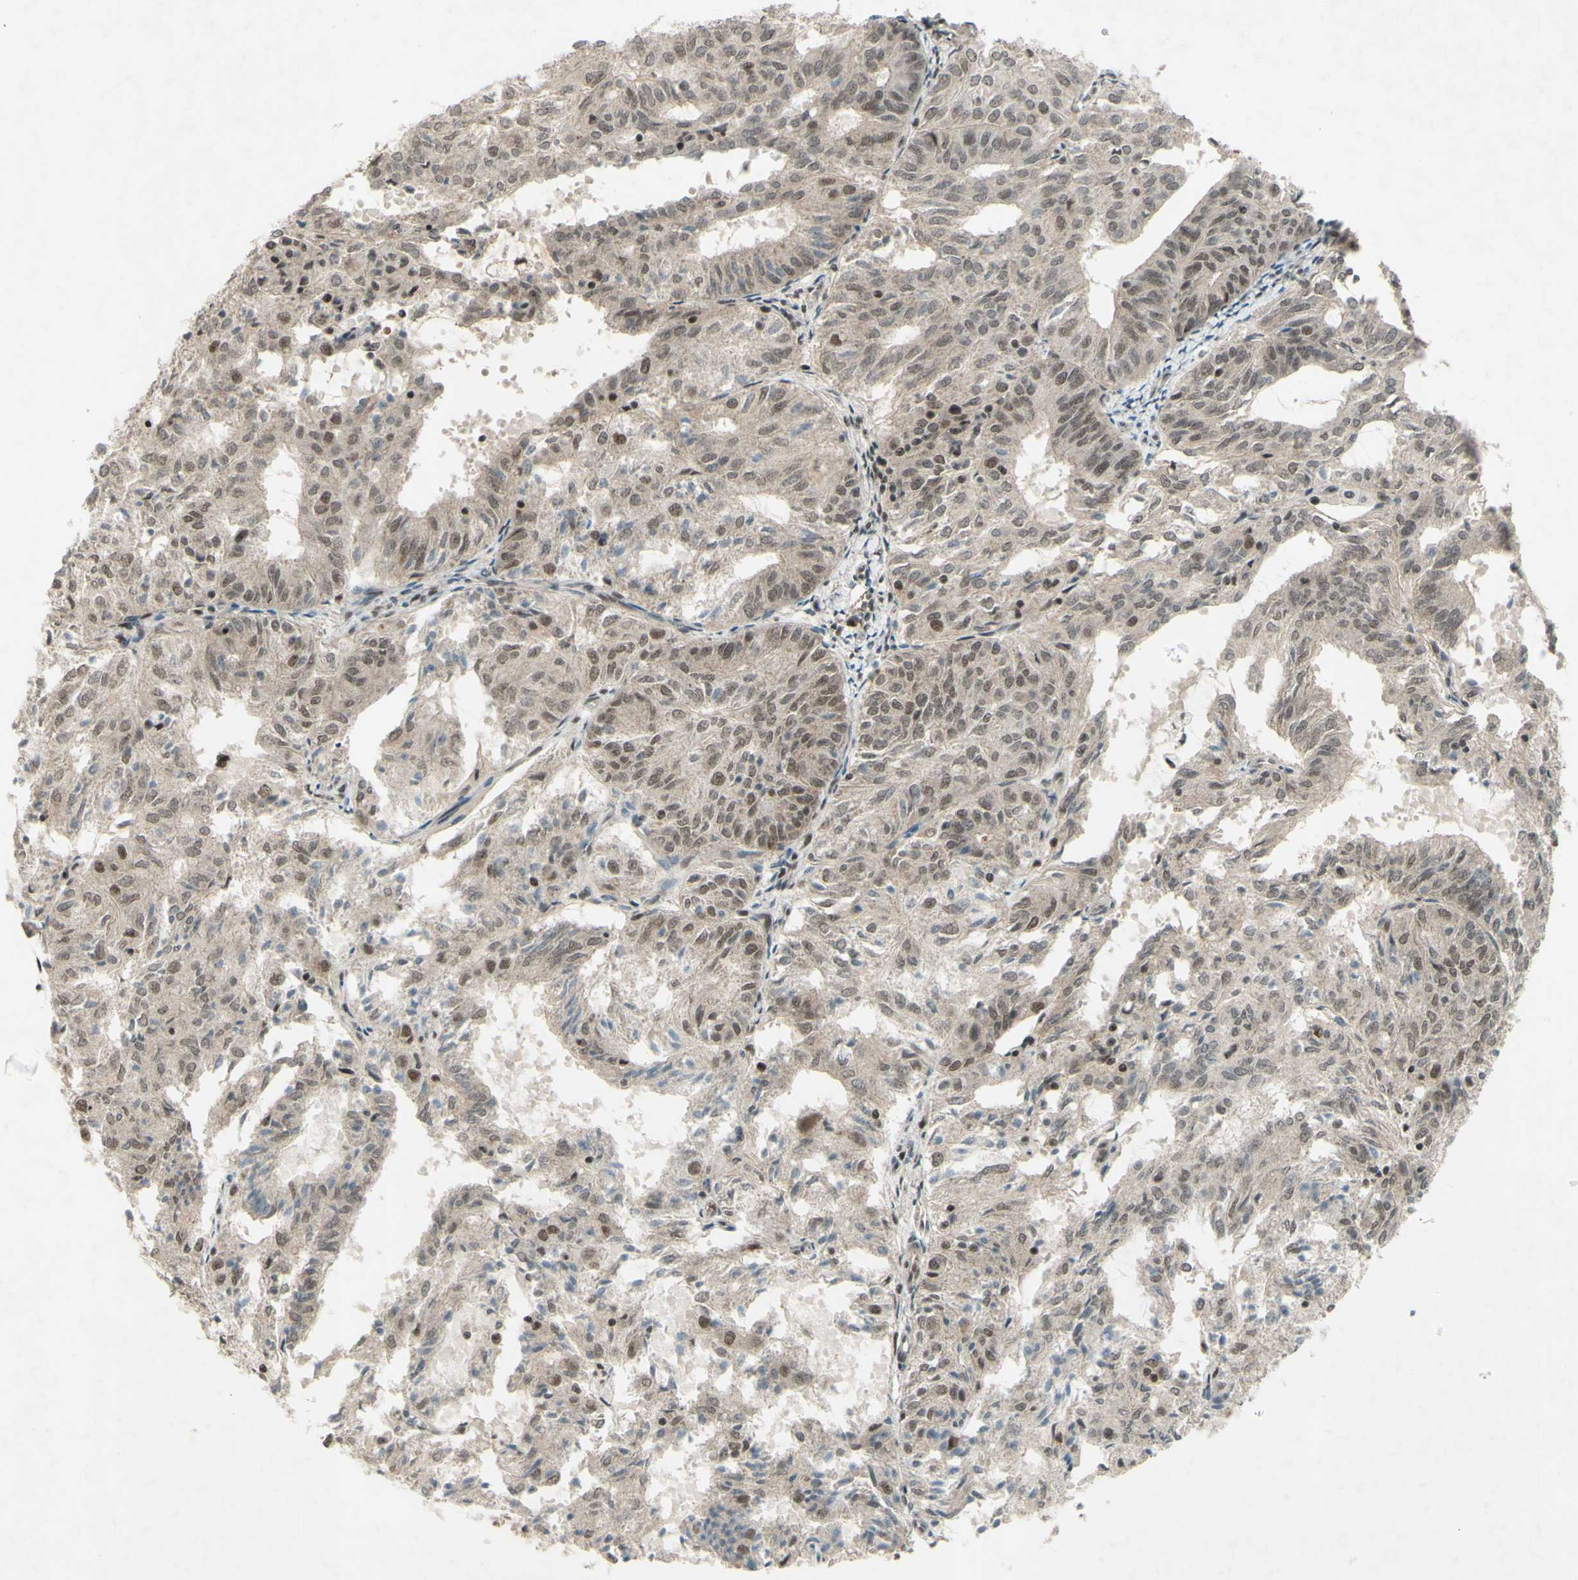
{"staining": {"intensity": "weak", "quantity": ">75%", "location": "nuclear"}, "tissue": "endometrial cancer", "cell_type": "Tumor cells", "image_type": "cancer", "snomed": [{"axis": "morphology", "description": "Adenocarcinoma, NOS"}, {"axis": "topography", "description": "Uterus"}], "caption": "An immunohistochemistry histopathology image of neoplastic tissue is shown. Protein staining in brown shows weak nuclear positivity in adenocarcinoma (endometrial) within tumor cells.", "gene": "SNW1", "patient": {"sex": "female", "age": 60}}